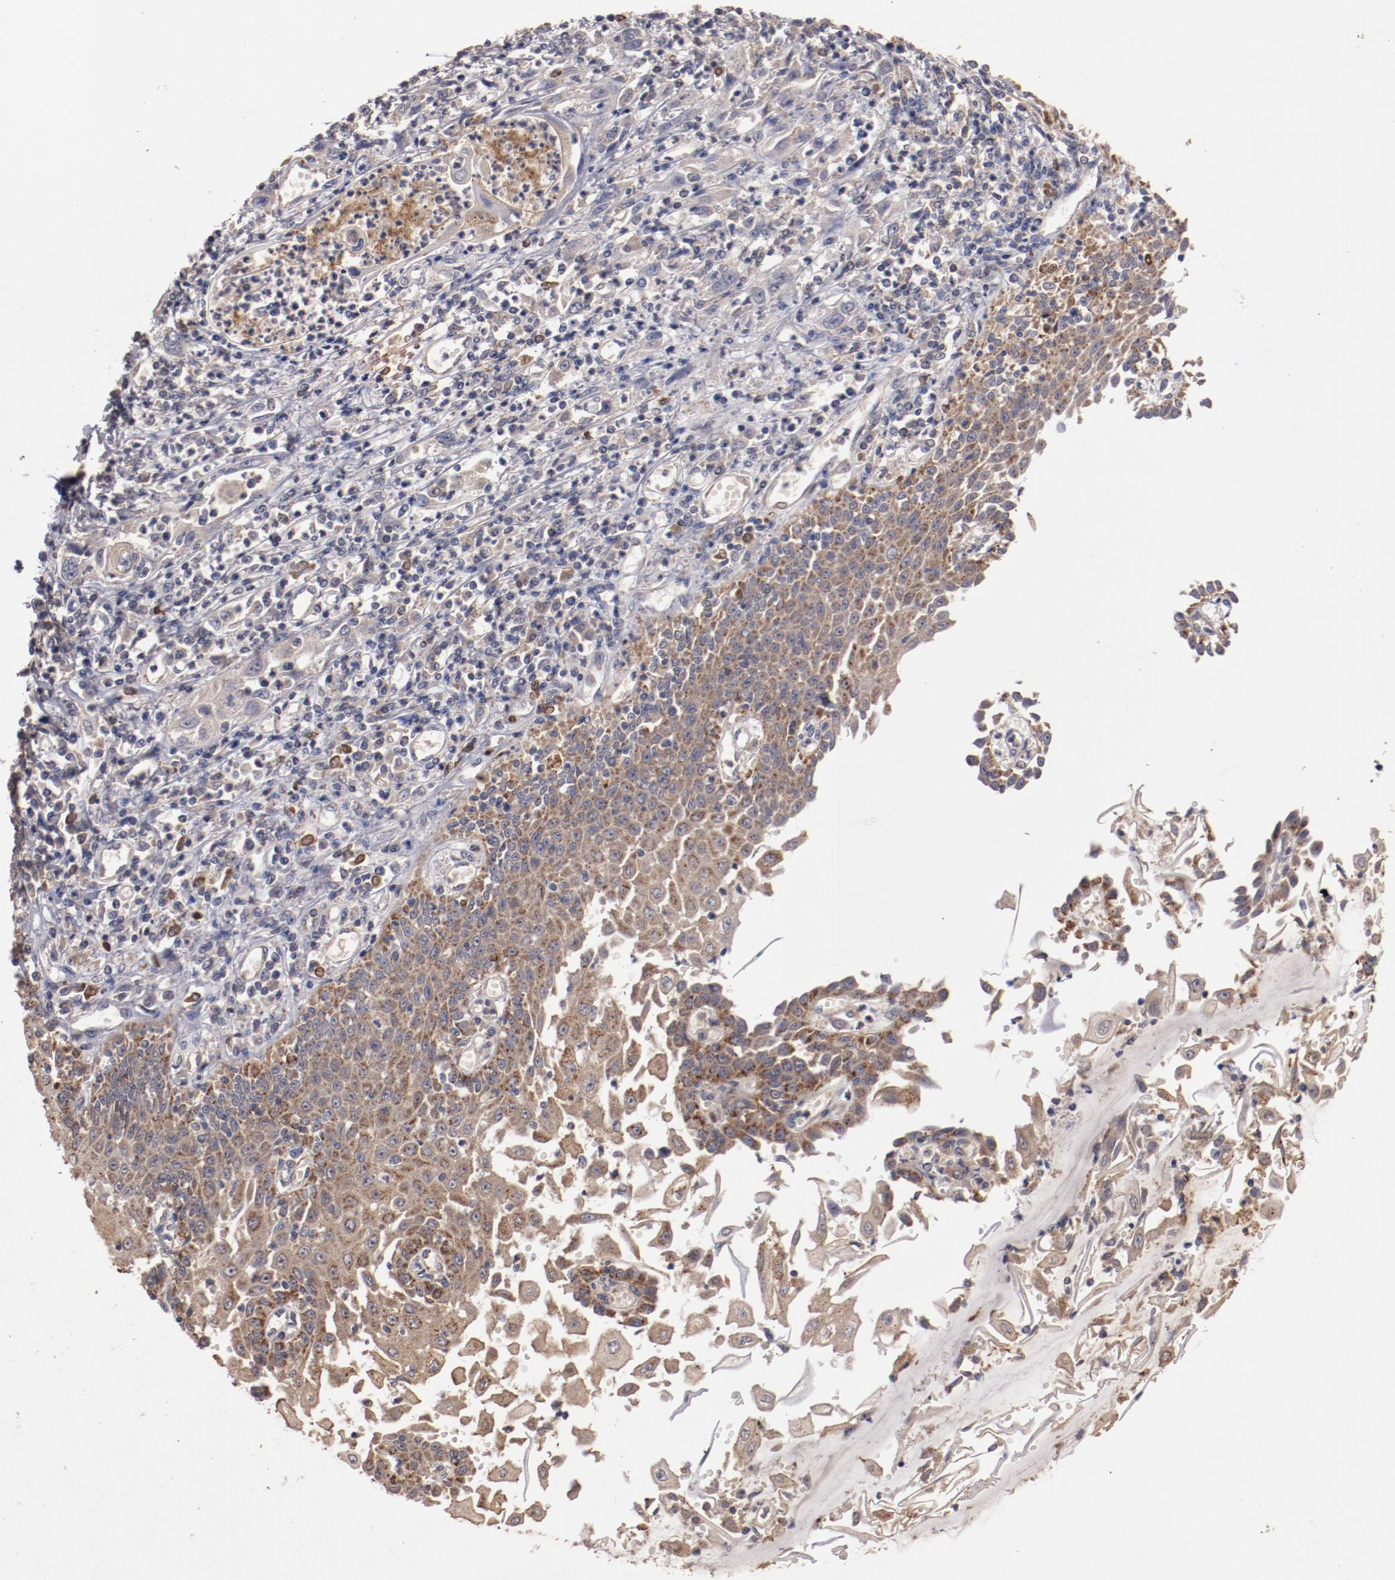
{"staining": {"intensity": "weak", "quantity": "25%-75%", "location": "cytoplasmic/membranous"}, "tissue": "esophagus", "cell_type": "Squamous epithelial cells", "image_type": "normal", "snomed": [{"axis": "morphology", "description": "Normal tissue, NOS"}, {"axis": "topography", "description": "Esophagus"}], "caption": "Immunohistochemistry (DAB) staining of normal human esophagus reveals weak cytoplasmic/membranous protein staining in about 25%-75% of squamous epithelial cells. (Brightfield microscopy of DAB IHC at high magnification).", "gene": "LRRC75B", "patient": {"sex": "male", "age": 65}}